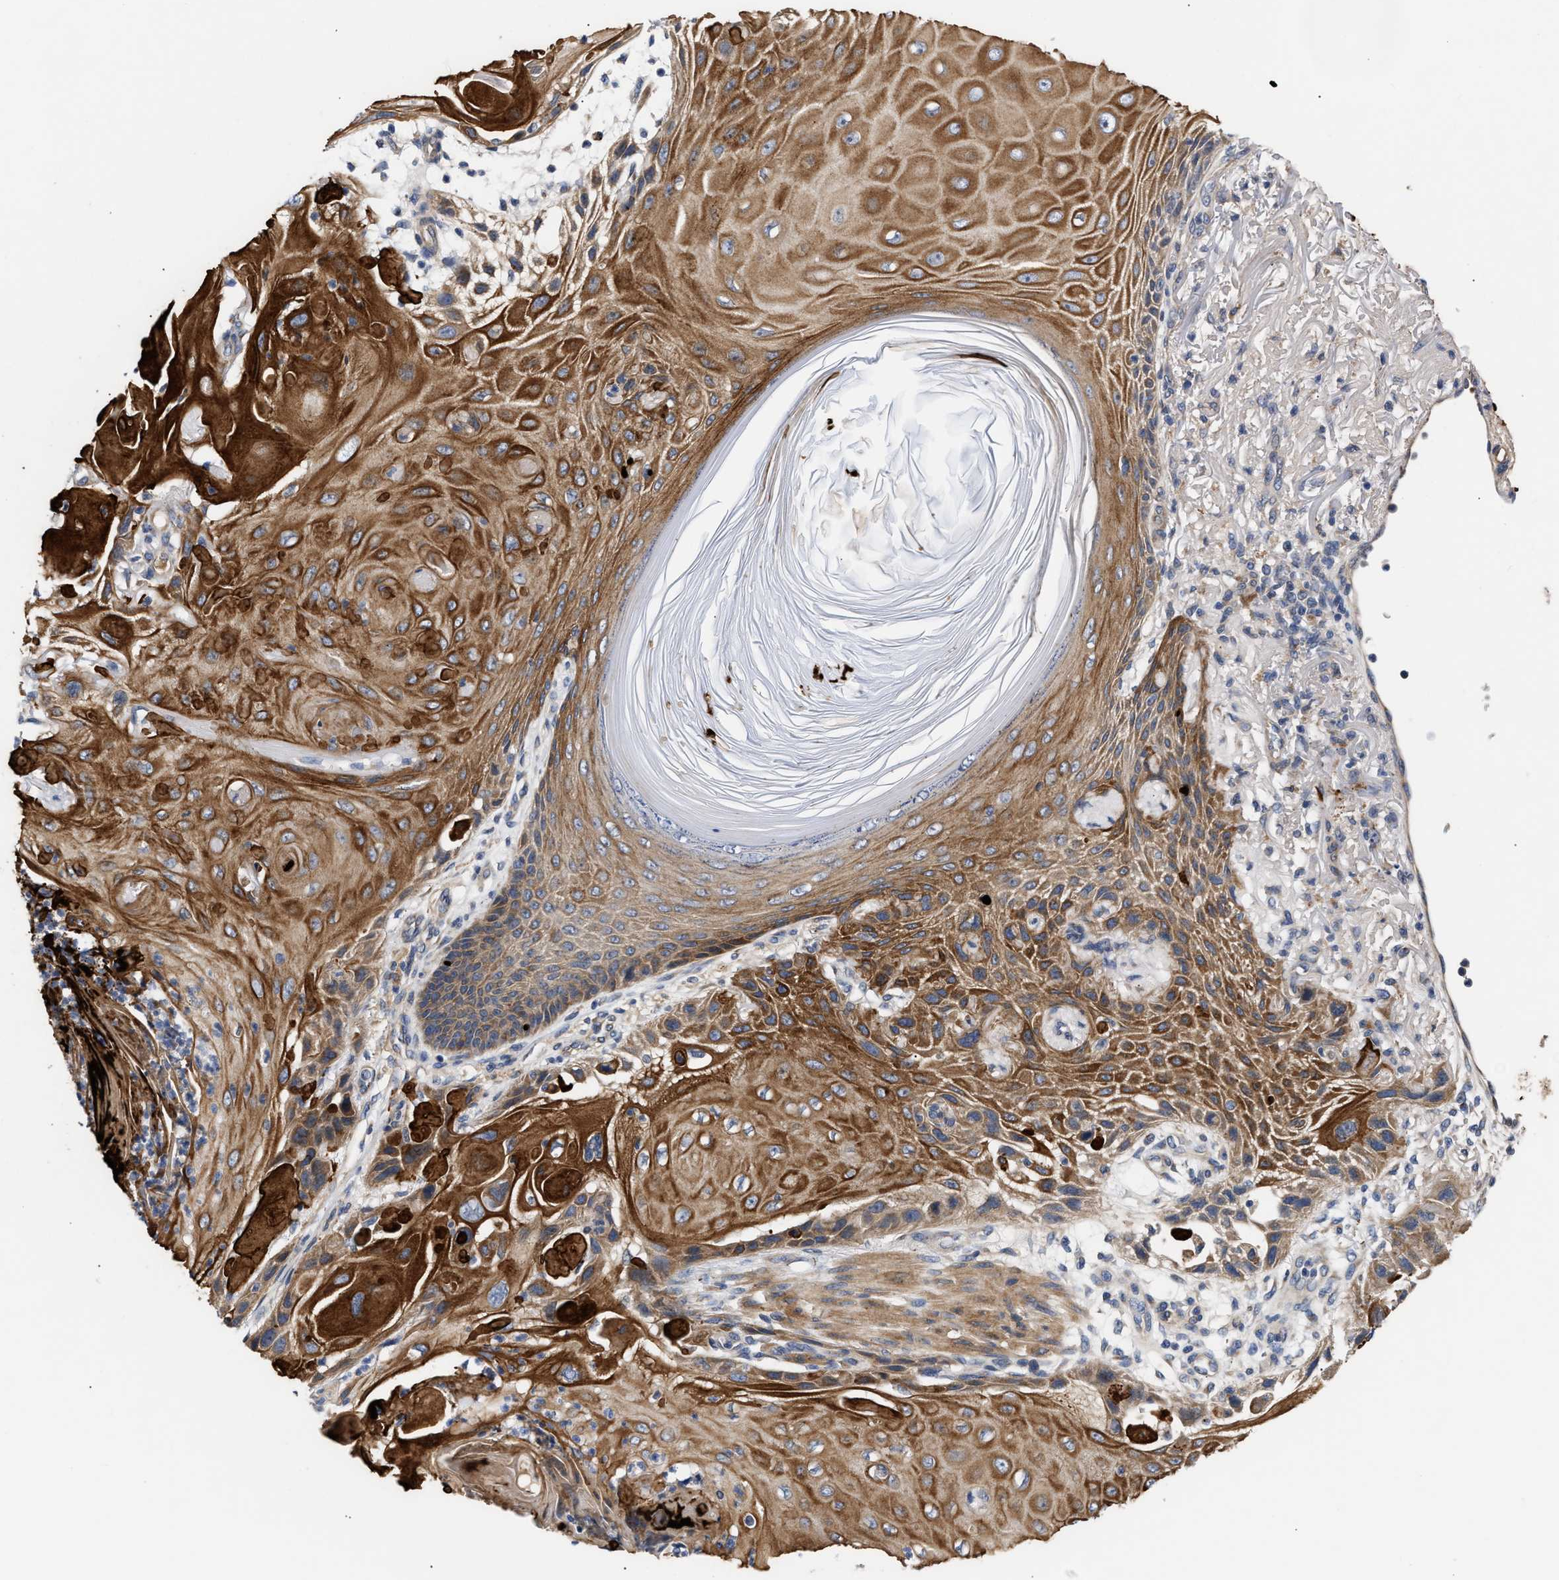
{"staining": {"intensity": "strong", "quantity": ">75%", "location": "cytoplasmic/membranous"}, "tissue": "skin cancer", "cell_type": "Tumor cells", "image_type": "cancer", "snomed": [{"axis": "morphology", "description": "Squamous cell carcinoma, NOS"}, {"axis": "topography", "description": "Skin"}], "caption": "A histopathology image of squamous cell carcinoma (skin) stained for a protein exhibits strong cytoplasmic/membranous brown staining in tumor cells.", "gene": "CCDC146", "patient": {"sex": "female", "age": 77}}